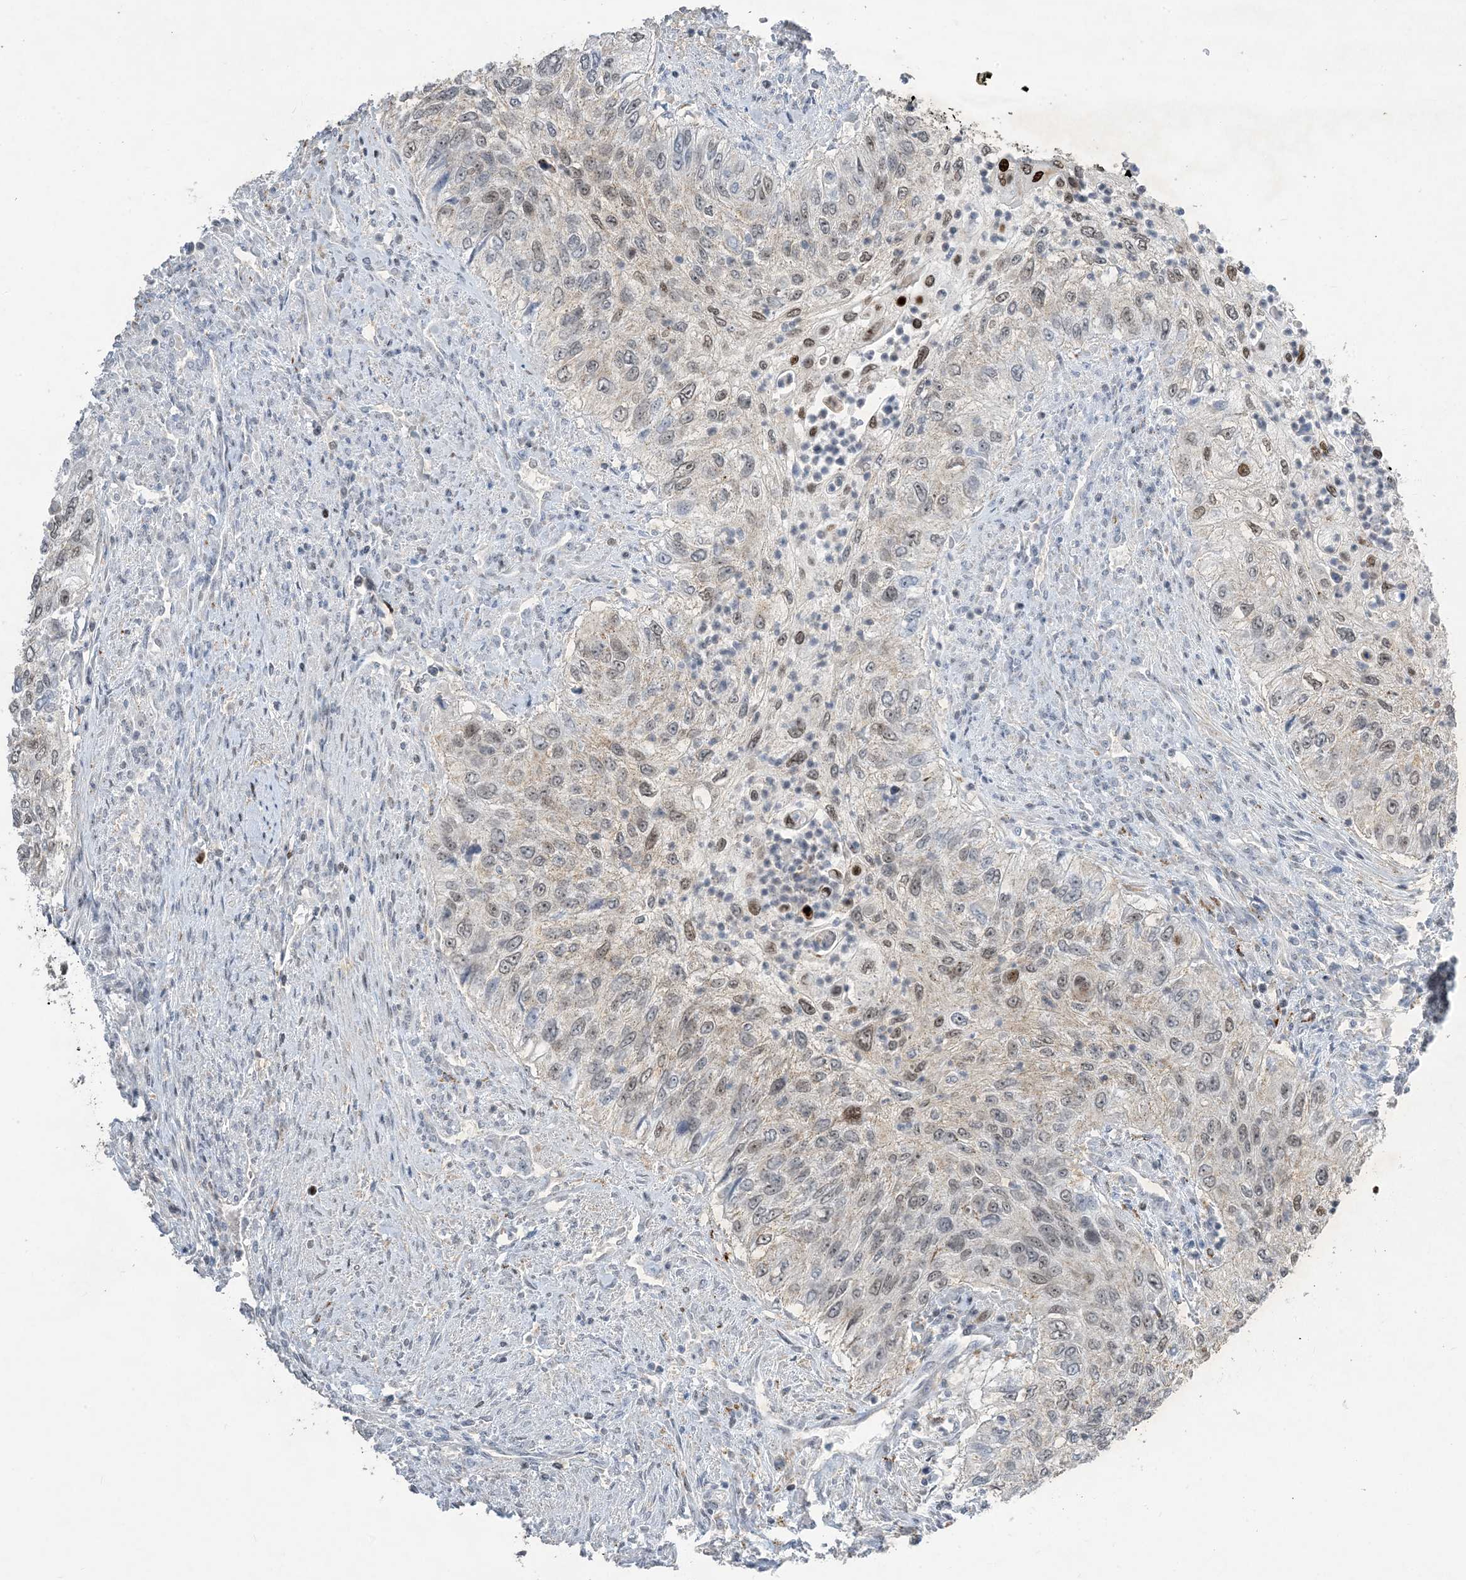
{"staining": {"intensity": "weak", "quantity": "<25%", "location": "nuclear"}, "tissue": "urothelial cancer", "cell_type": "Tumor cells", "image_type": "cancer", "snomed": [{"axis": "morphology", "description": "Urothelial carcinoma, High grade"}, {"axis": "topography", "description": "Urinary bladder"}], "caption": "DAB immunohistochemical staining of human urothelial cancer exhibits no significant staining in tumor cells. The staining is performed using DAB (3,3'-diaminobenzidine) brown chromogen with nuclei counter-stained in using hematoxylin.", "gene": "SLC25A53", "patient": {"sex": "female", "age": 60}}